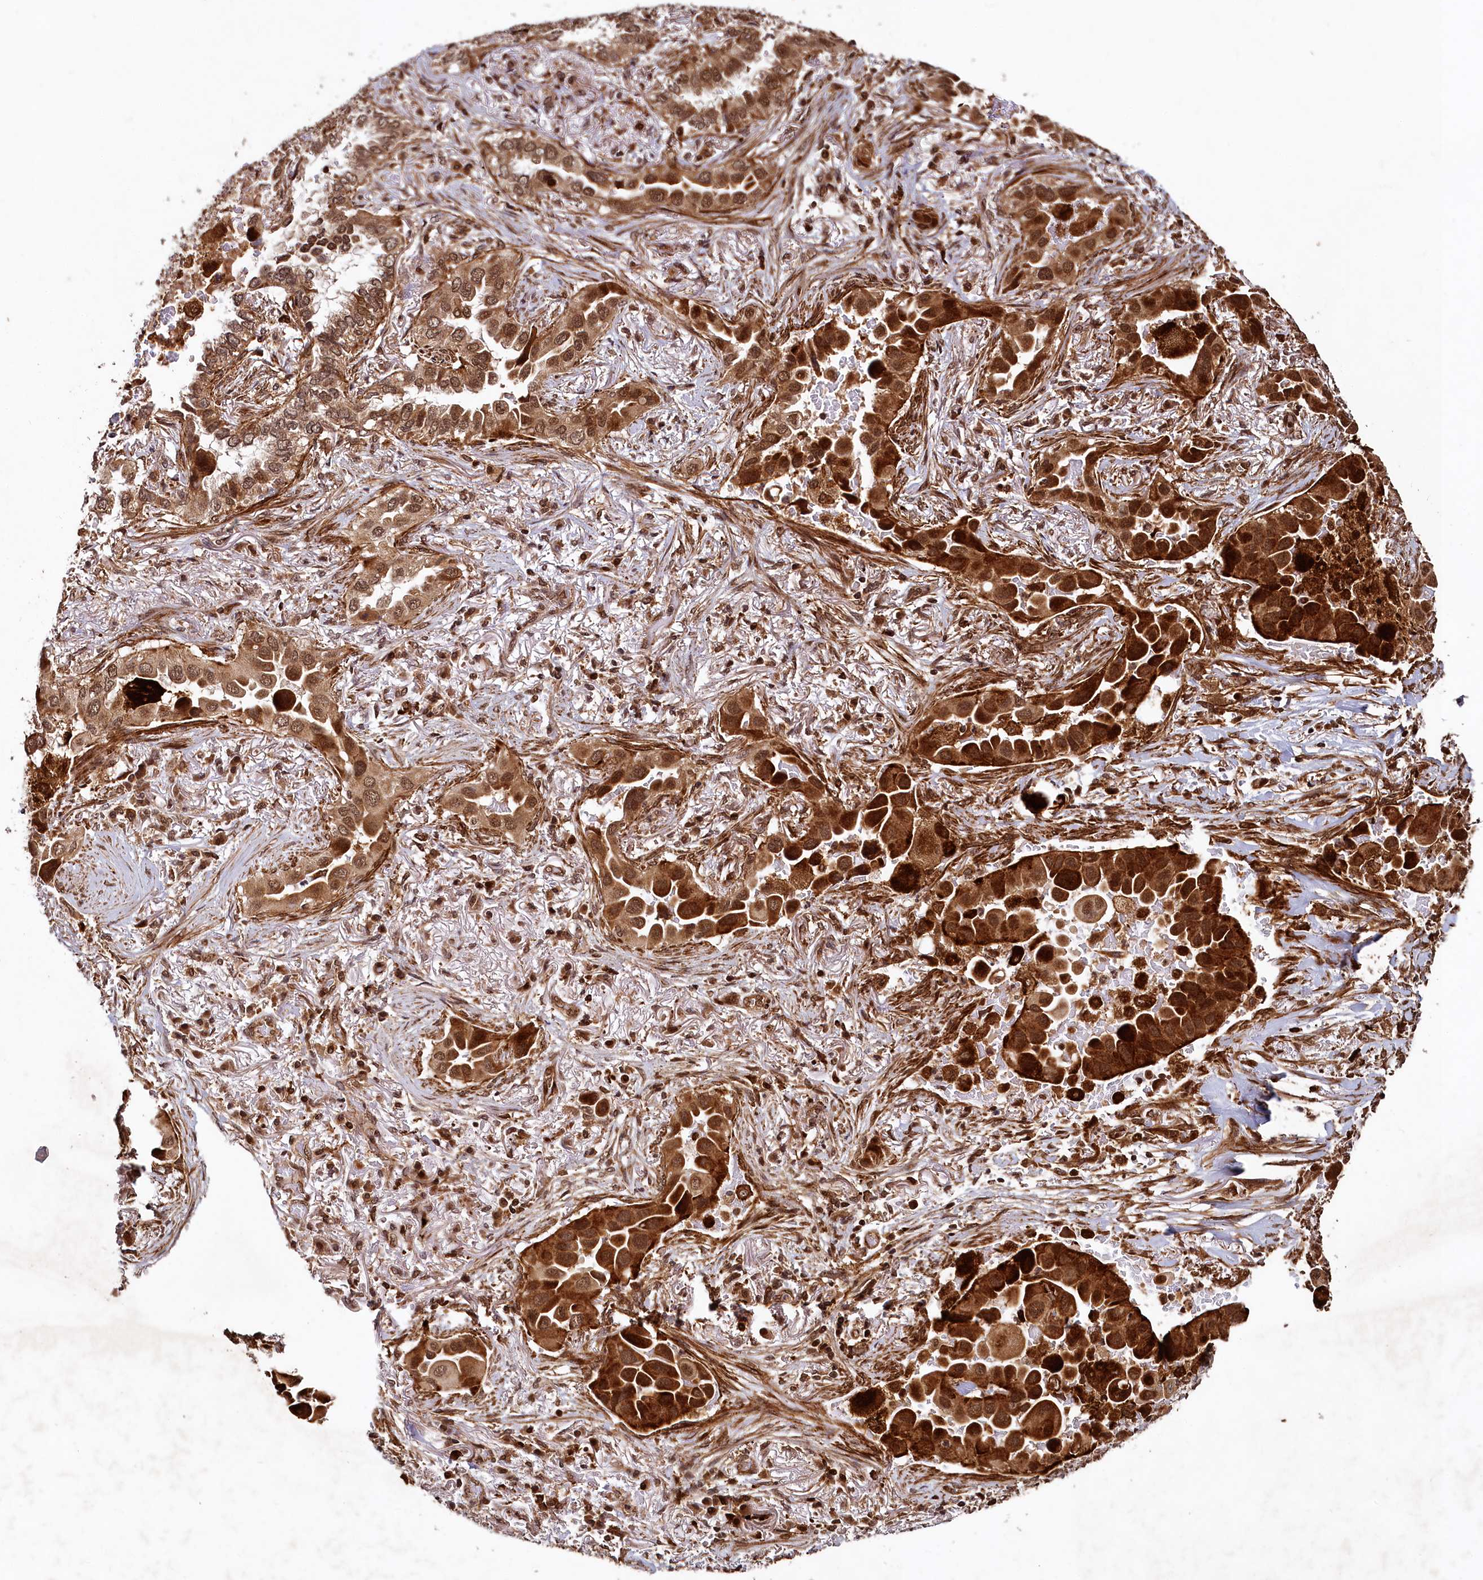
{"staining": {"intensity": "strong", "quantity": ">75%", "location": "cytoplasmic/membranous,nuclear"}, "tissue": "lung cancer", "cell_type": "Tumor cells", "image_type": "cancer", "snomed": [{"axis": "morphology", "description": "Adenocarcinoma, NOS"}, {"axis": "topography", "description": "Lung"}], "caption": "A high-resolution photomicrograph shows immunohistochemistry staining of lung cancer (adenocarcinoma), which shows strong cytoplasmic/membranous and nuclear staining in about >75% of tumor cells.", "gene": "TRIM23", "patient": {"sex": "female", "age": 76}}